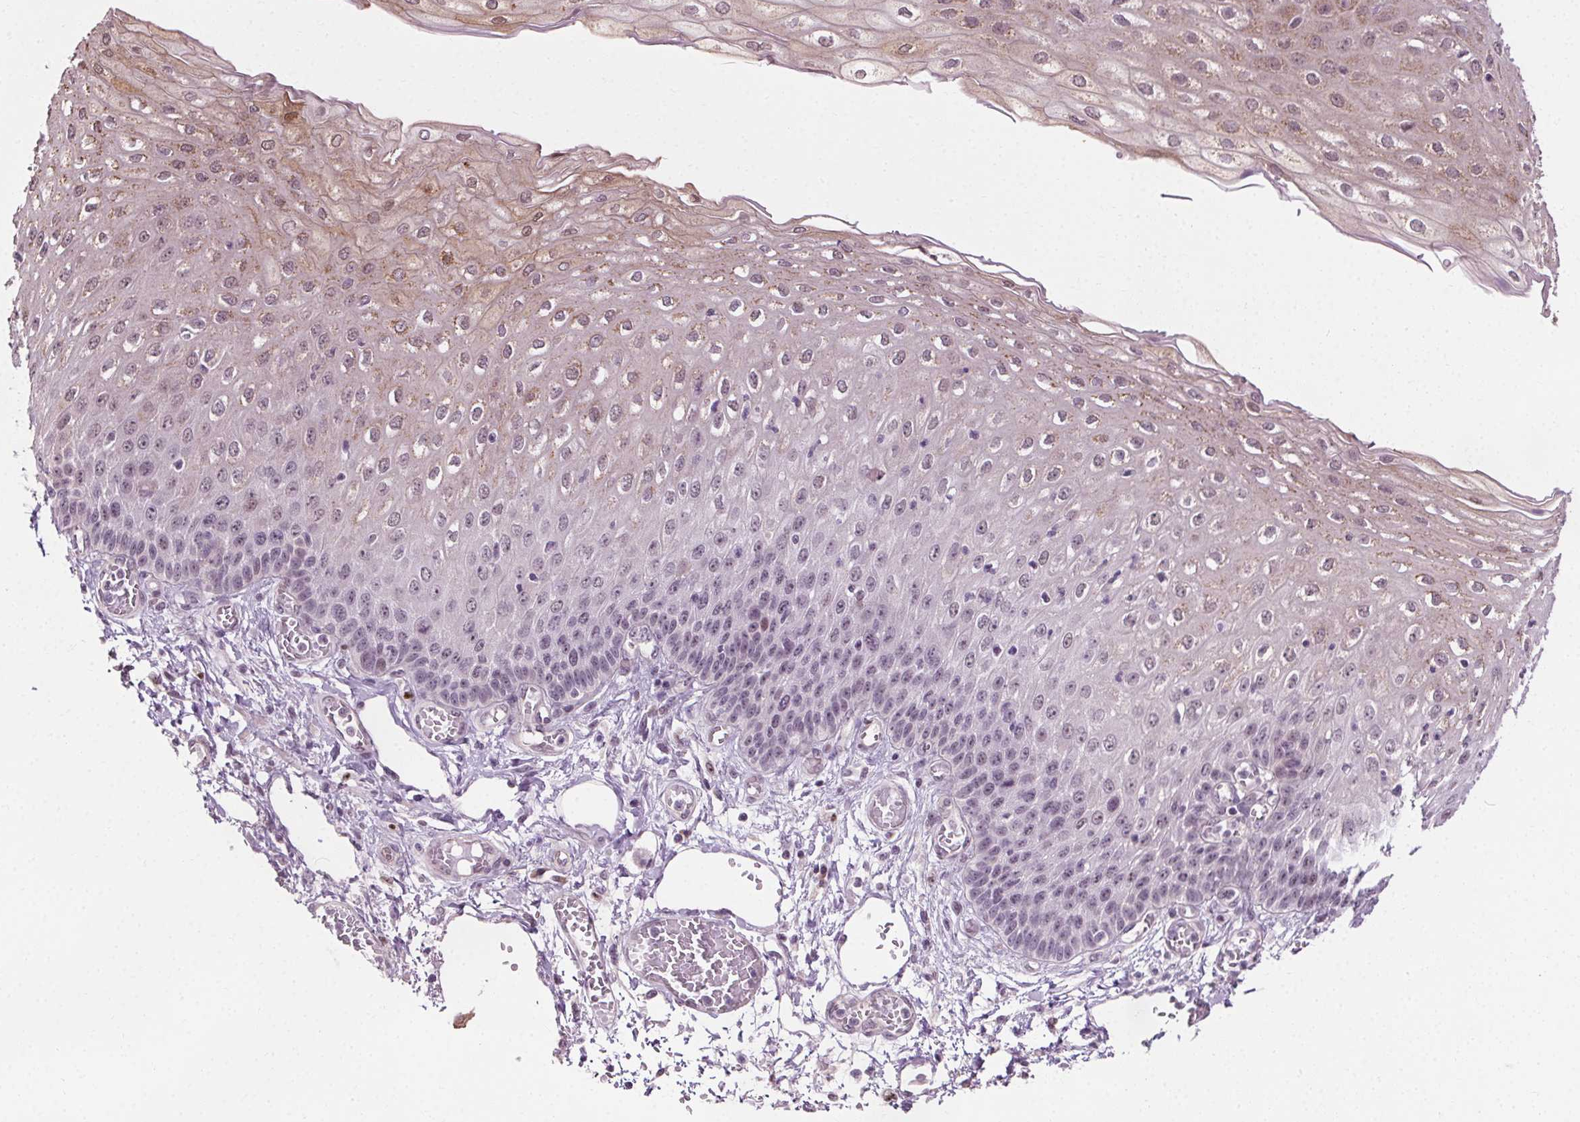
{"staining": {"intensity": "weak", "quantity": "25%-75%", "location": "nuclear"}, "tissue": "esophagus", "cell_type": "Squamous epithelial cells", "image_type": "normal", "snomed": [{"axis": "morphology", "description": "Normal tissue, NOS"}, {"axis": "morphology", "description": "Adenocarcinoma, NOS"}, {"axis": "topography", "description": "Esophagus"}], "caption": "Protein analysis of normal esophagus demonstrates weak nuclear expression in about 25%-75% of squamous epithelial cells. The staining was performed using DAB (3,3'-diaminobenzidine), with brown indicating positive protein expression. Nuclei are stained blue with hematoxylin.", "gene": "CEBPA", "patient": {"sex": "male", "age": 81}}